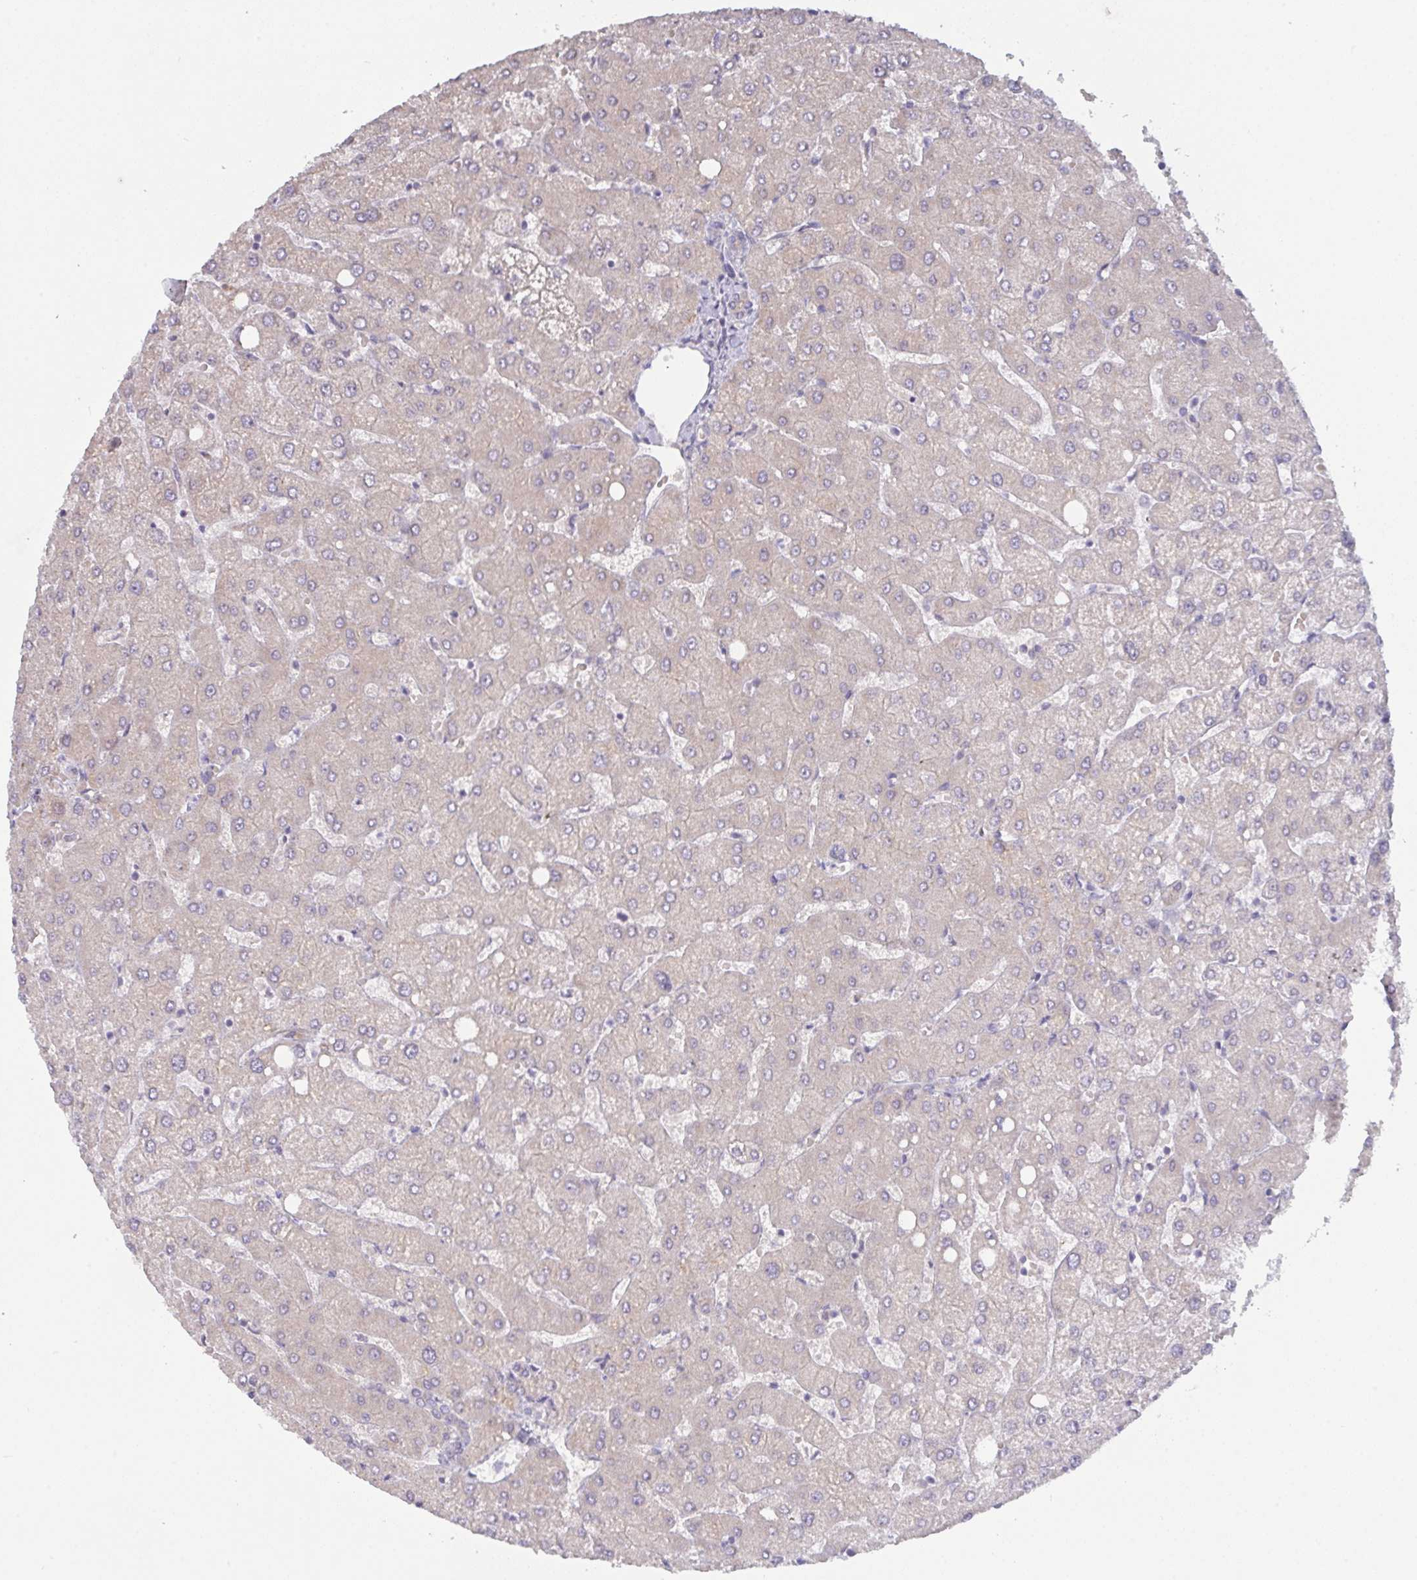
{"staining": {"intensity": "negative", "quantity": "none", "location": "none"}, "tissue": "liver", "cell_type": "Cholangiocytes", "image_type": "normal", "snomed": [{"axis": "morphology", "description": "Normal tissue, NOS"}, {"axis": "topography", "description": "Liver"}], "caption": "IHC photomicrograph of normal human liver stained for a protein (brown), which exhibits no expression in cholangiocytes. (Stains: DAB immunohistochemistry (IHC) with hematoxylin counter stain, Microscopy: brightfield microscopy at high magnification).", "gene": "ZNF784", "patient": {"sex": "female", "age": 54}}